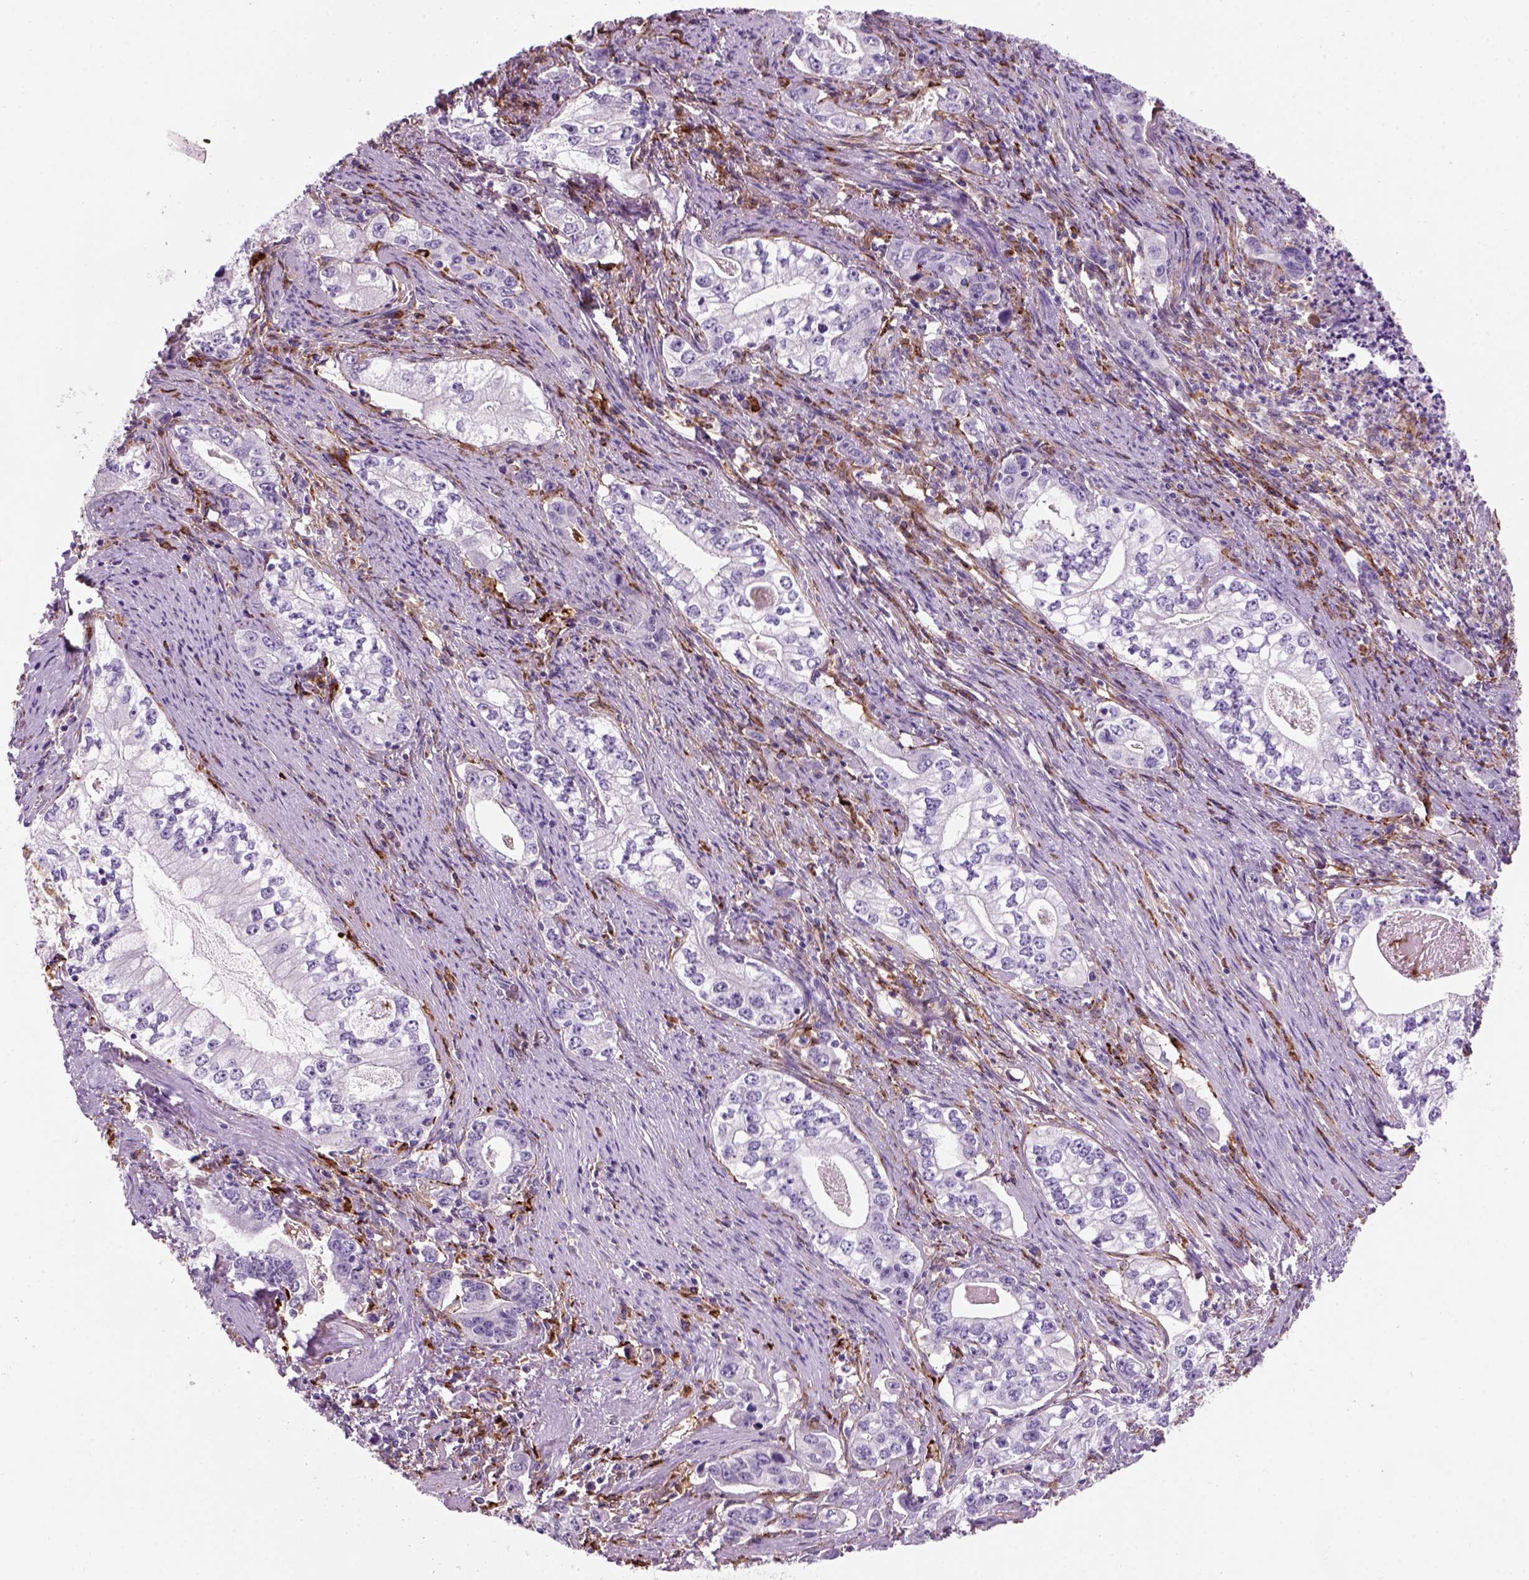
{"staining": {"intensity": "negative", "quantity": "none", "location": "none"}, "tissue": "stomach cancer", "cell_type": "Tumor cells", "image_type": "cancer", "snomed": [{"axis": "morphology", "description": "Adenocarcinoma, NOS"}, {"axis": "topography", "description": "Stomach, lower"}], "caption": "This is an immunohistochemistry (IHC) micrograph of stomach adenocarcinoma. There is no positivity in tumor cells.", "gene": "MARCKS", "patient": {"sex": "female", "age": 72}}